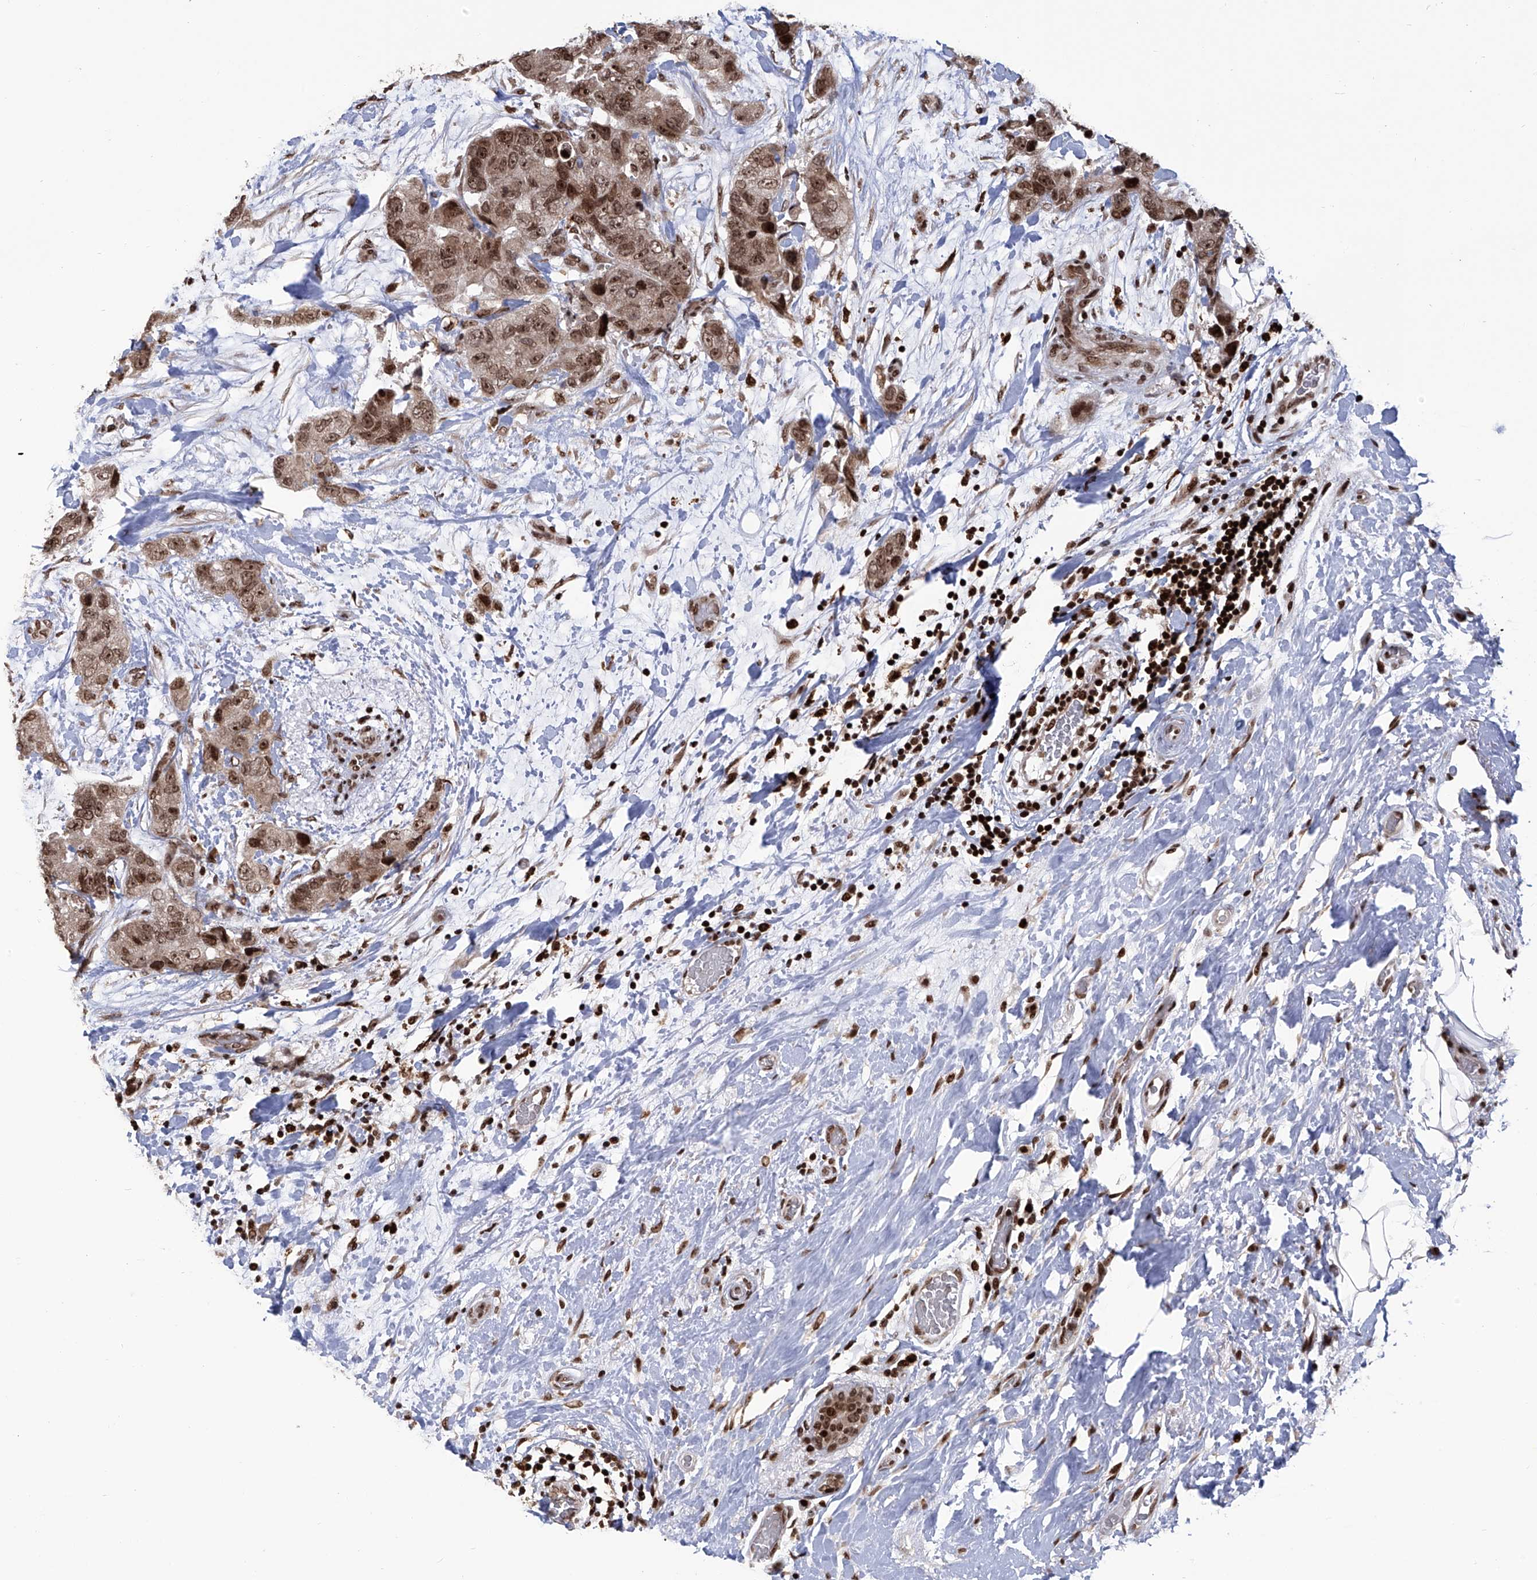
{"staining": {"intensity": "moderate", "quantity": ">75%", "location": "cytoplasmic/membranous,nuclear"}, "tissue": "breast cancer", "cell_type": "Tumor cells", "image_type": "cancer", "snomed": [{"axis": "morphology", "description": "Duct carcinoma"}, {"axis": "topography", "description": "Breast"}], "caption": "A brown stain shows moderate cytoplasmic/membranous and nuclear staining of a protein in human breast invasive ductal carcinoma tumor cells.", "gene": "PAK1IP1", "patient": {"sex": "female", "age": 62}}